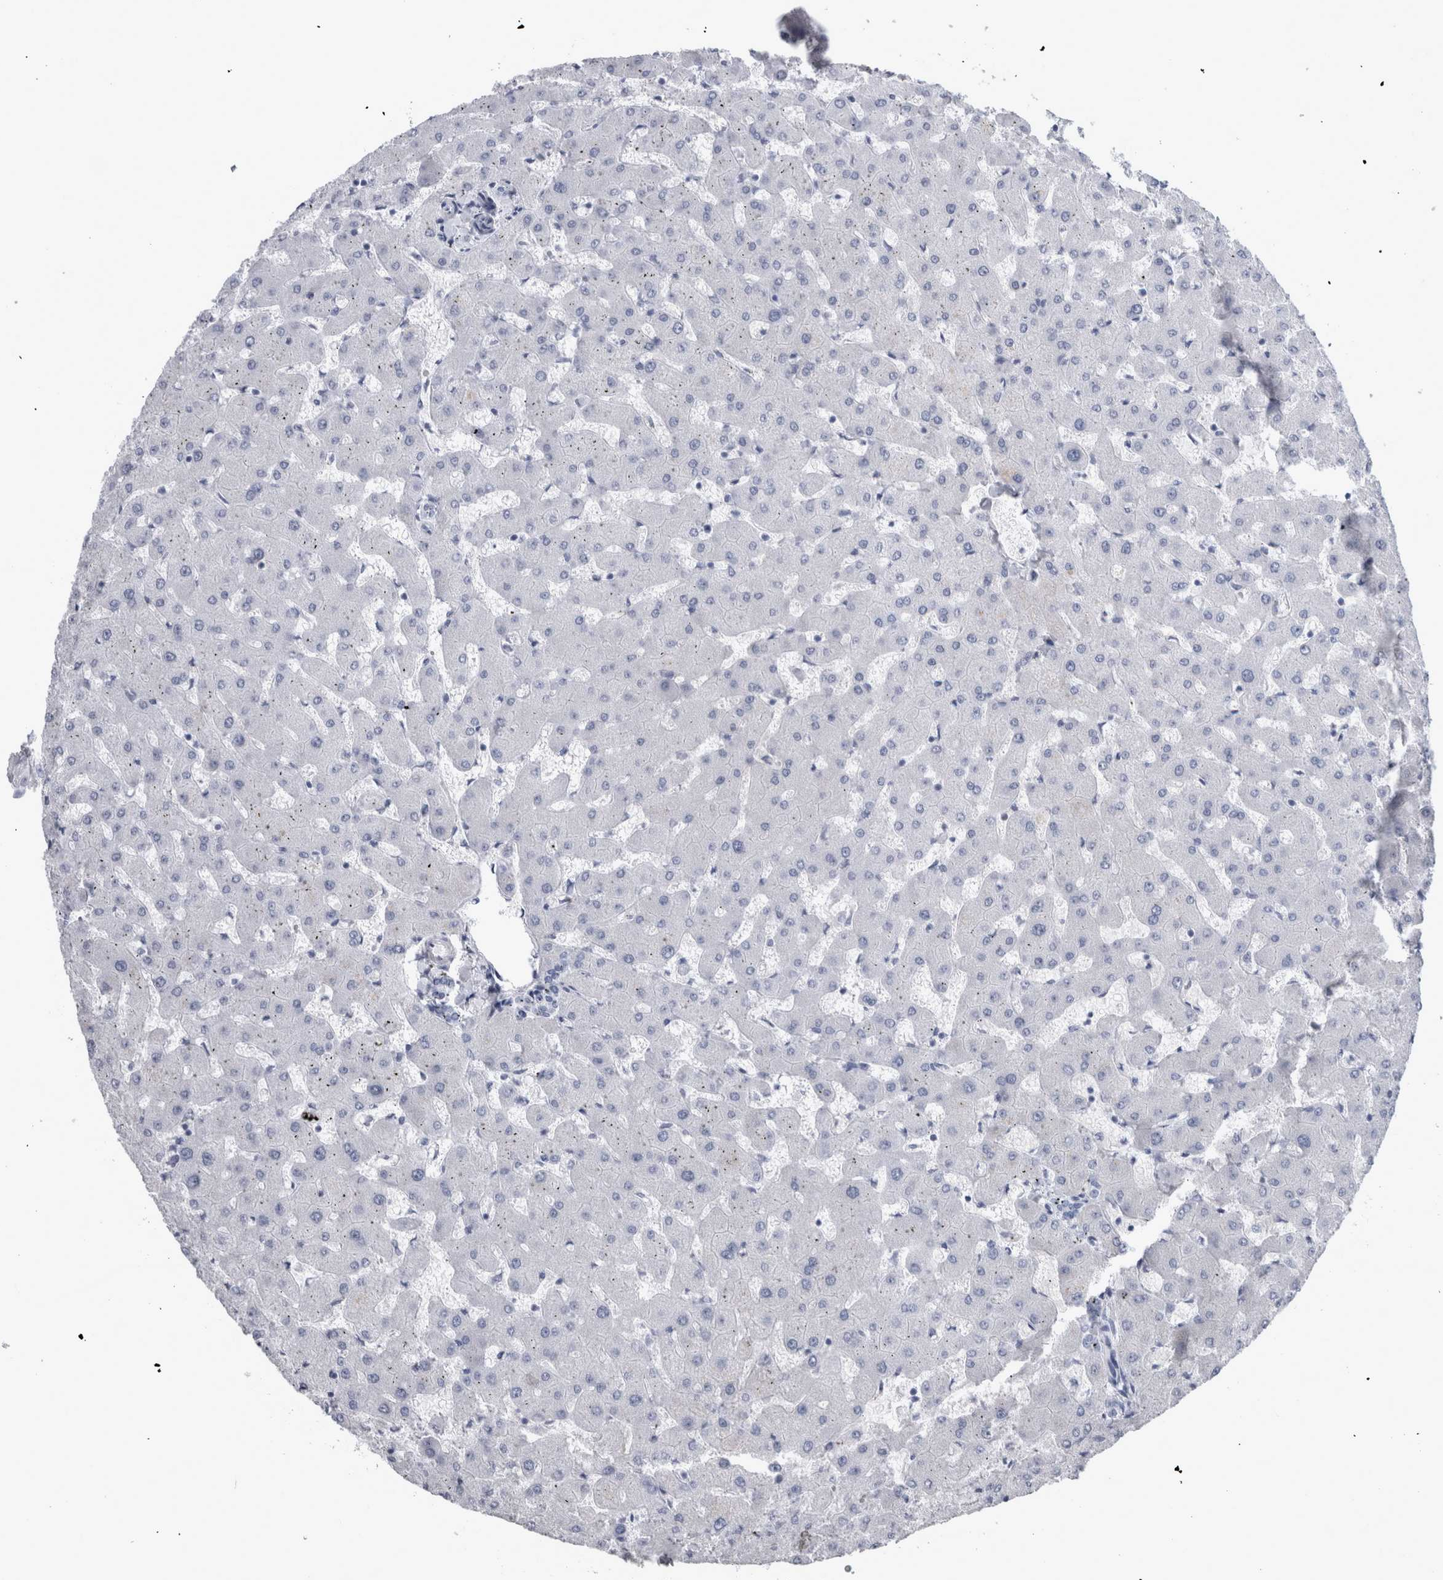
{"staining": {"intensity": "negative", "quantity": "none", "location": "none"}, "tissue": "liver", "cell_type": "Cholangiocytes", "image_type": "normal", "snomed": [{"axis": "morphology", "description": "Normal tissue, NOS"}, {"axis": "topography", "description": "Liver"}], "caption": "The micrograph shows no staining of cholangiocytes in normal liver. (Immunohistochemistry (ihc), brightfield microscopy, high magnification).", "gene": "PAX5", "patient": {"sex": "female", "age": 63}}